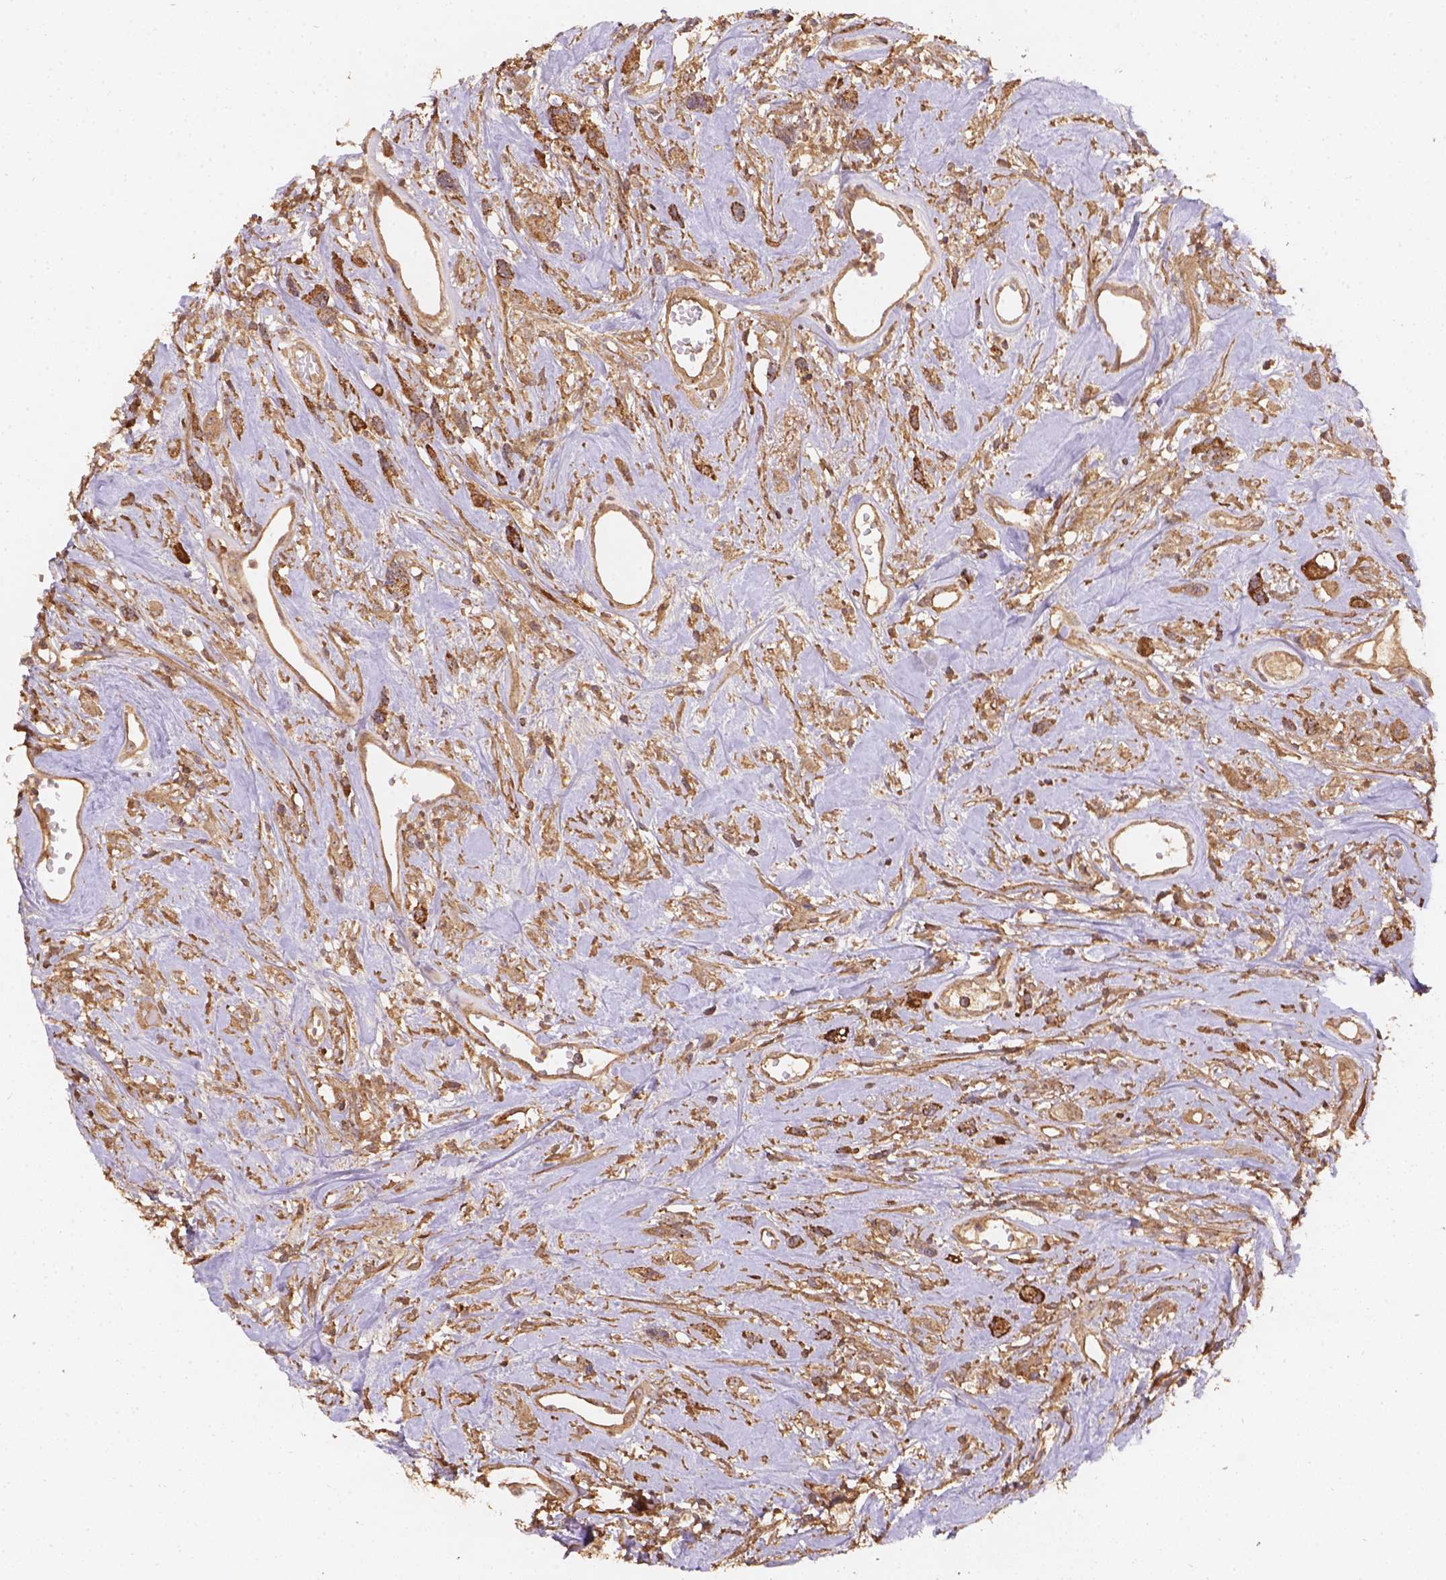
{"staining": {"intensity": "moderate", "quantity": ">75%", "location": "cytoplasmic/membranous"}, "tissue": "head and neck cancer", "cell_type": "Tumor cells", "image_type": "cancer", "snomed": [{"axis": "morphology", "description": "Squamous cell carcinoma, NOS"}, {"axis": "topography", "description": "Head-Neck"}], "caption": "A histopathology image of human head and neck cancer (squamous cell carcinoma) stained for a protein reveals moderate cytoplasmic/membranous brown staining in tumor cells.", "gene": "XPR1", "patient": {"sex": "male", "age": 57}}